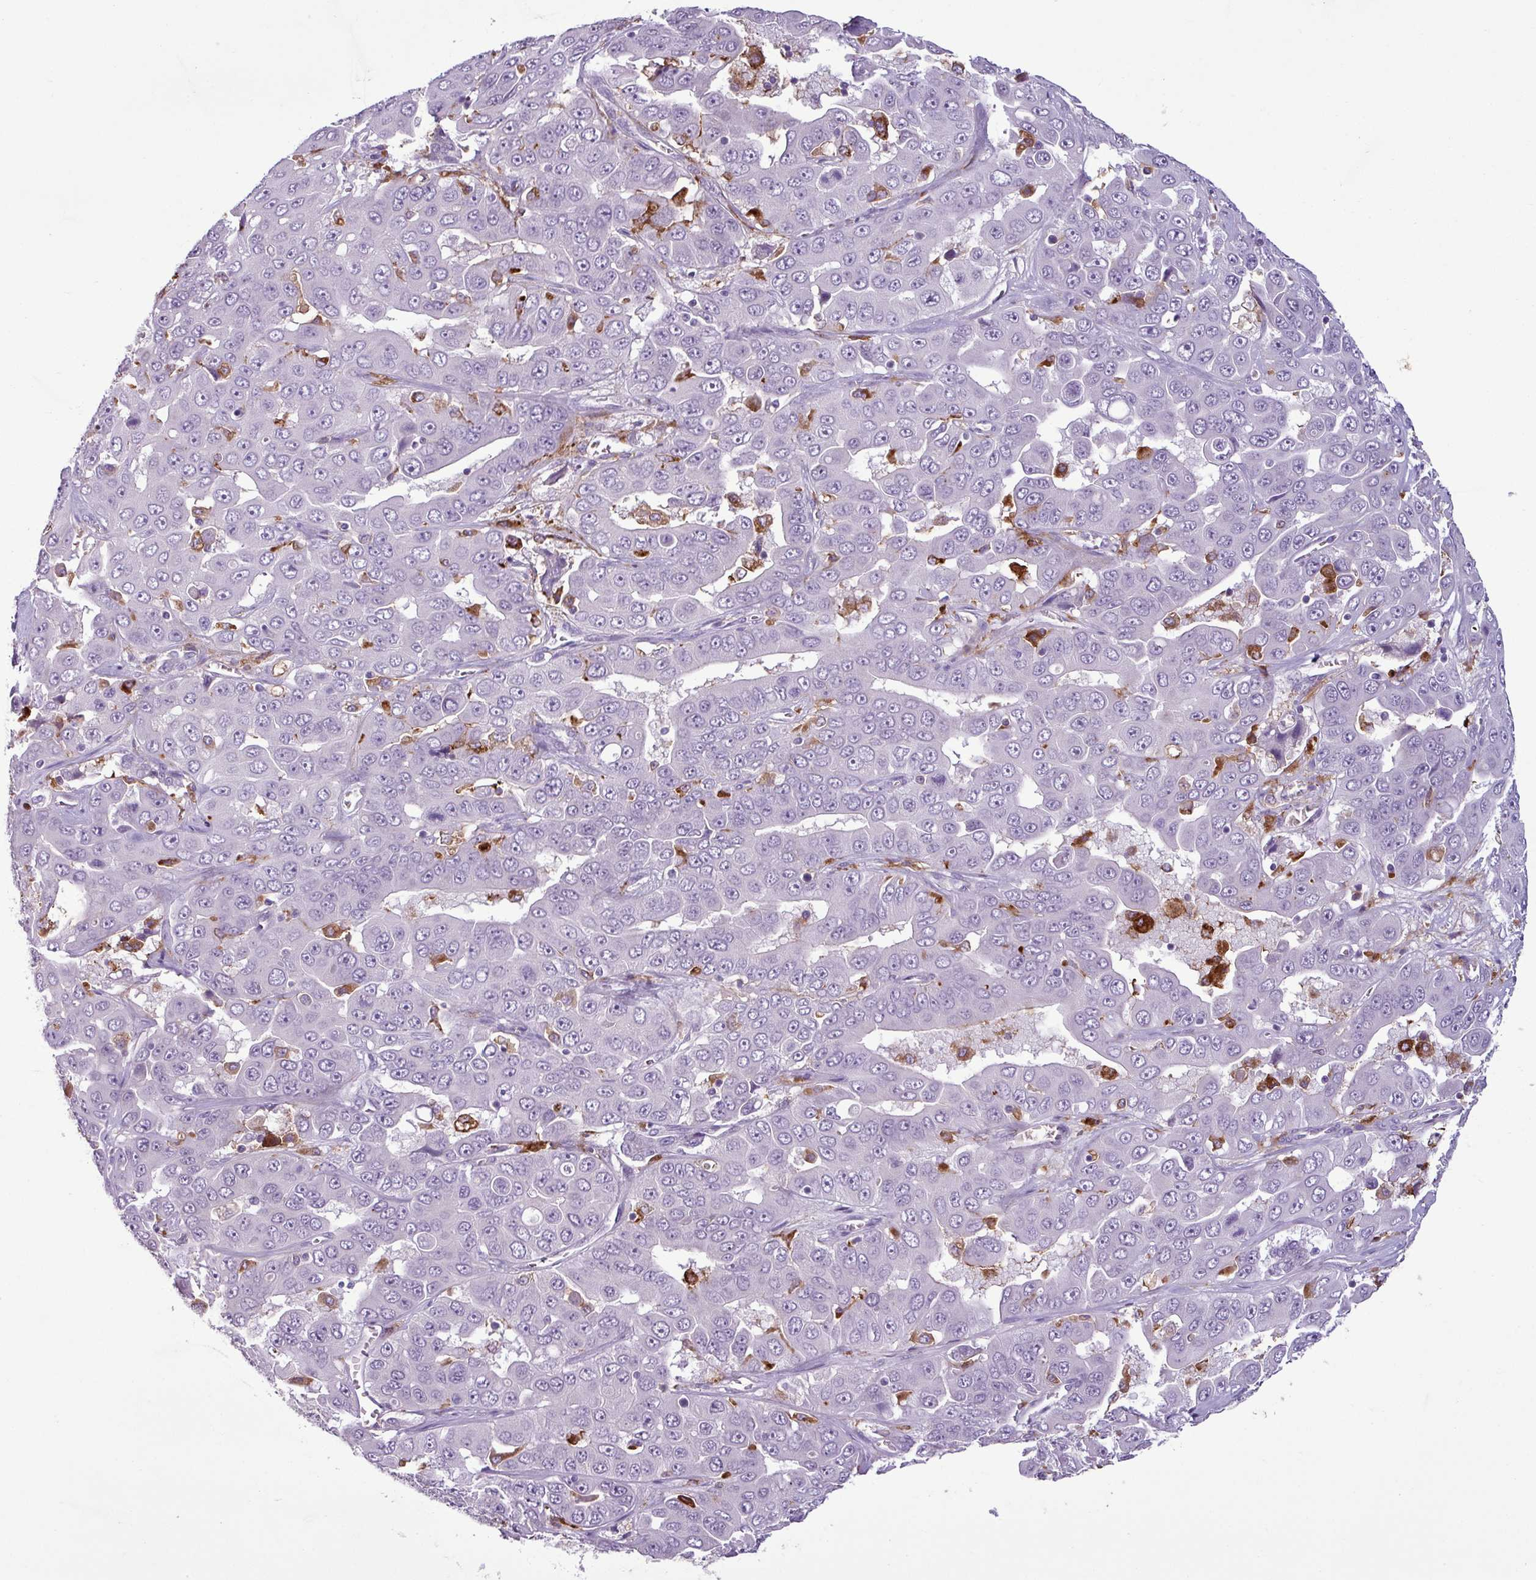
{"staining": {"intensity": "negative", "quantity": "none", "location": "none"}, "tissue": "liver cancer", "cell_type": "Tumor cells", "image_type": "cancer", "snomed": [{"axis": "morphology", "description": "Cholangiocarcinoma"}, {"axis": "topography", "description": "Liver"}], "caption": "This is an IHC micrograph of human liver cancer. There is no expression in tumor cells.", "gene": "C9orf24", "patient": {"sex": "female", "age": 52}}